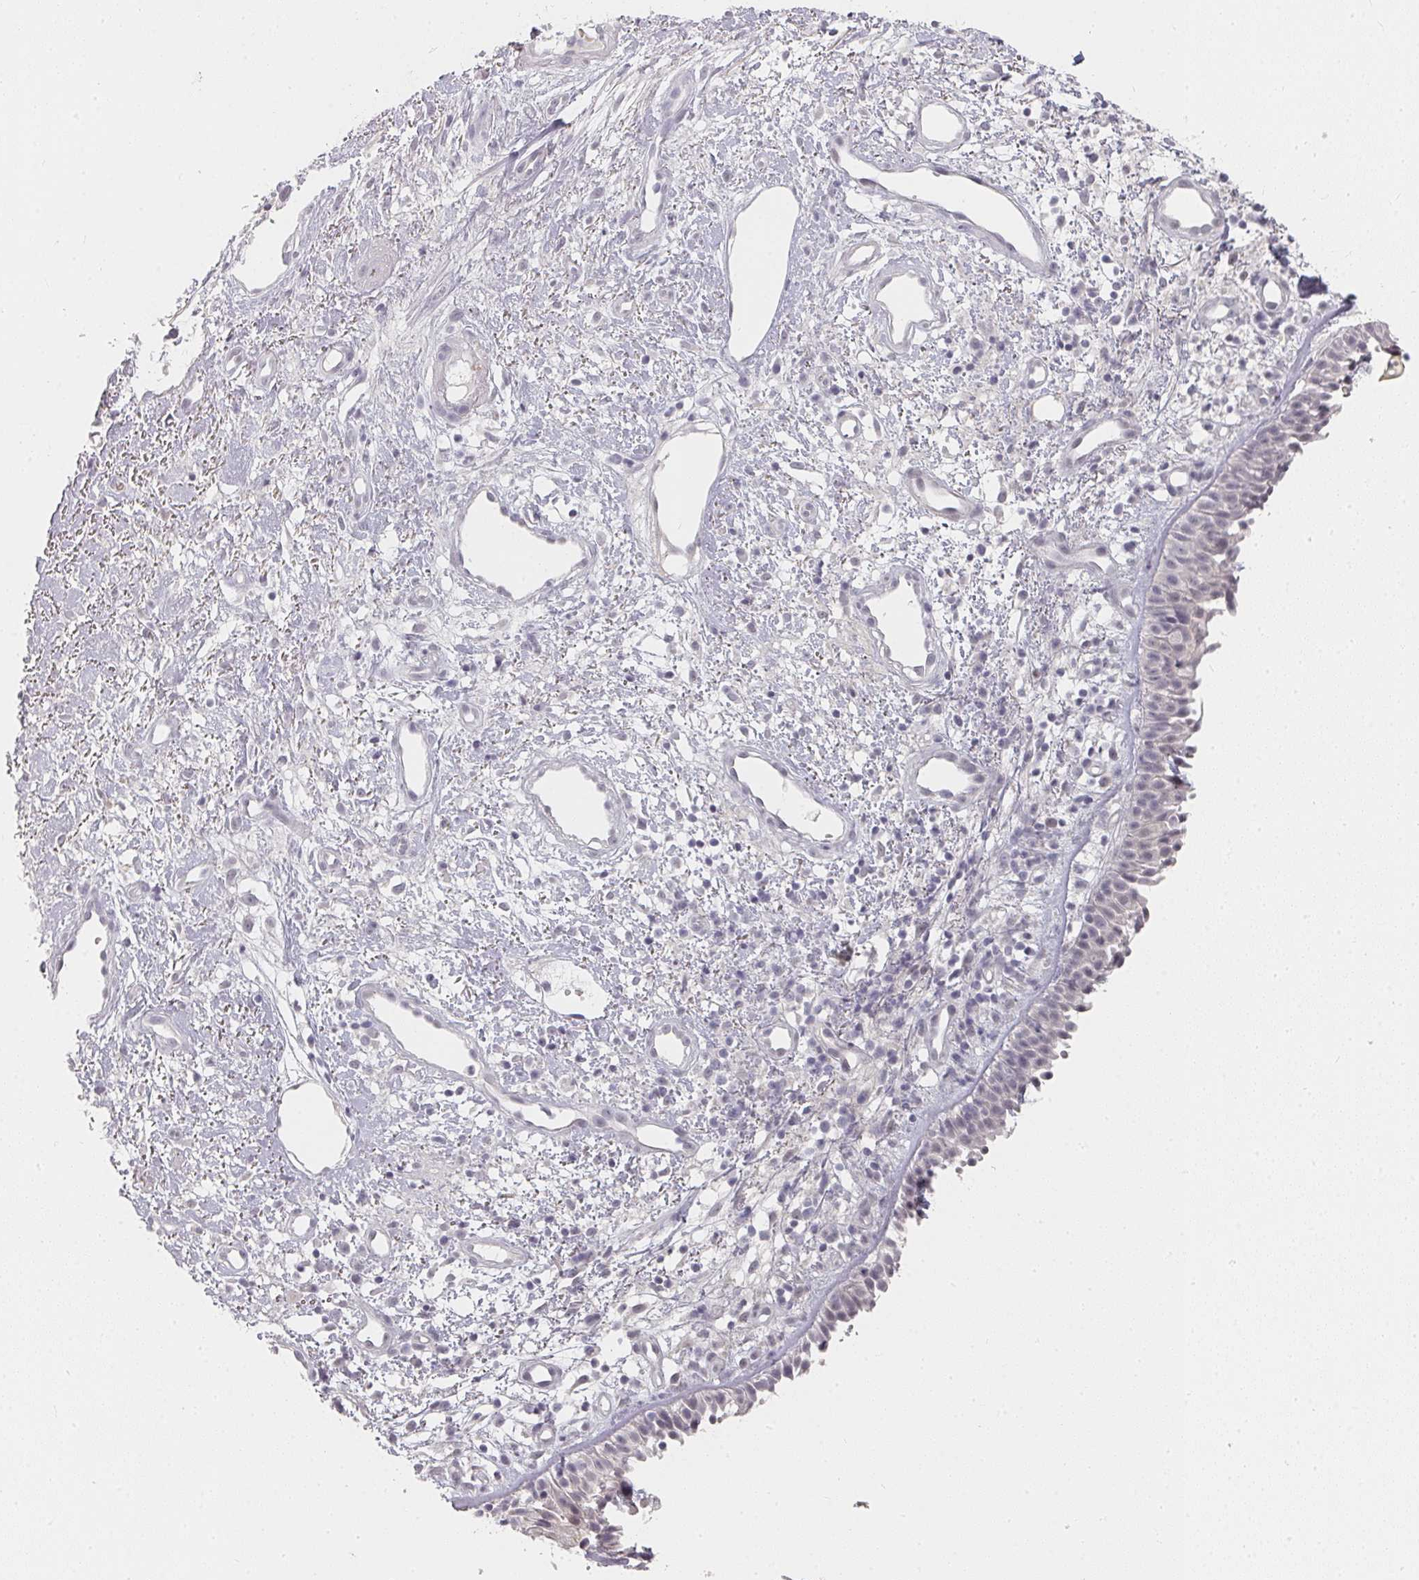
{"staining": {"intensity": "negative", "quantity": "none", "location": "none"}, "tissue": "nasopharynx", "cell_type": "Respiratory epithelial cells", "image_type": "normal", "snomed": [{"axis": "morphology", "description": "Normal tissue, NOS"}, {"axis": "topography", "description": "Cartilage tissue"}, {"axis": "topography", "description": "Nasopharynx"}, {"axis": "topography", "description": "Thyroid gland"}], "caption": "High power microscopy photomicrograph of an immunohistochemistry (IHC) micrograph of unremarkable nasopharynx, revealing no significant expression in respiratory epithelial cells. (Brightfield microscopy of DAB (3,3'-diaminobenzidine) IHC at high magnification).", "gene": "SHISA2", "patient": {"sex": "male", "age": 63}}